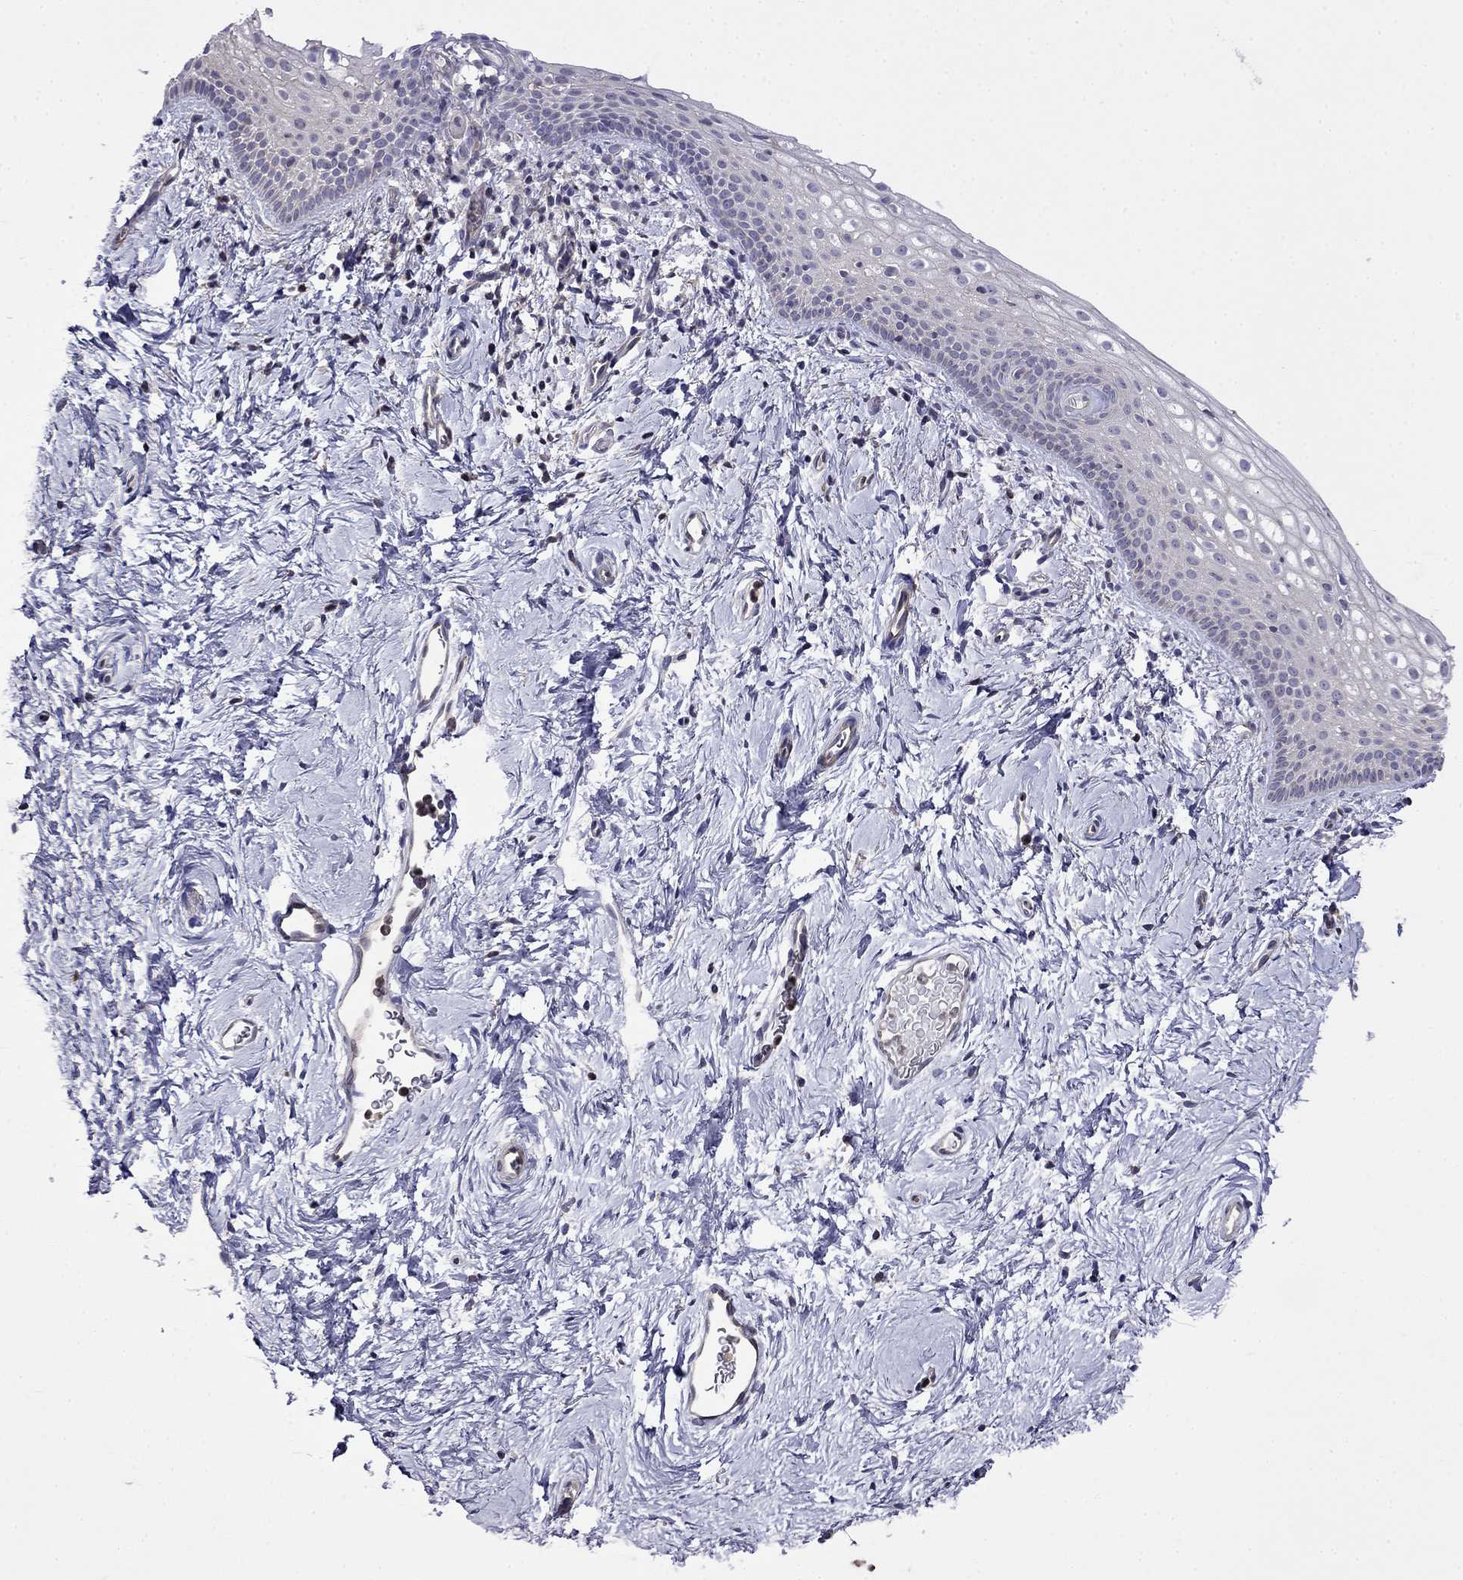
{"staining": {"intensity": "negative", "quantity": "none", "location": "none"}, "tissue": "vagina", "cell_type": "Squamous epithelial cells", "image_type": "normal", "snomed": [{"axis": "morphology", "description": "Normal tissue, NOS"}, {"axis": "topography", "description": "Vagina"}], "caption": "This is a photomicrograph of IHC staining of unremarkable vagina, which shows no expression in squamous epithelial cells. (DAB (3,3'-diaminobenzidine) immunohistochemistry (IHC) visualized using brightfield microscopy, high magnification).", "gene": "GUCA1B", "patient": {"sex": "female", "age": 61}}